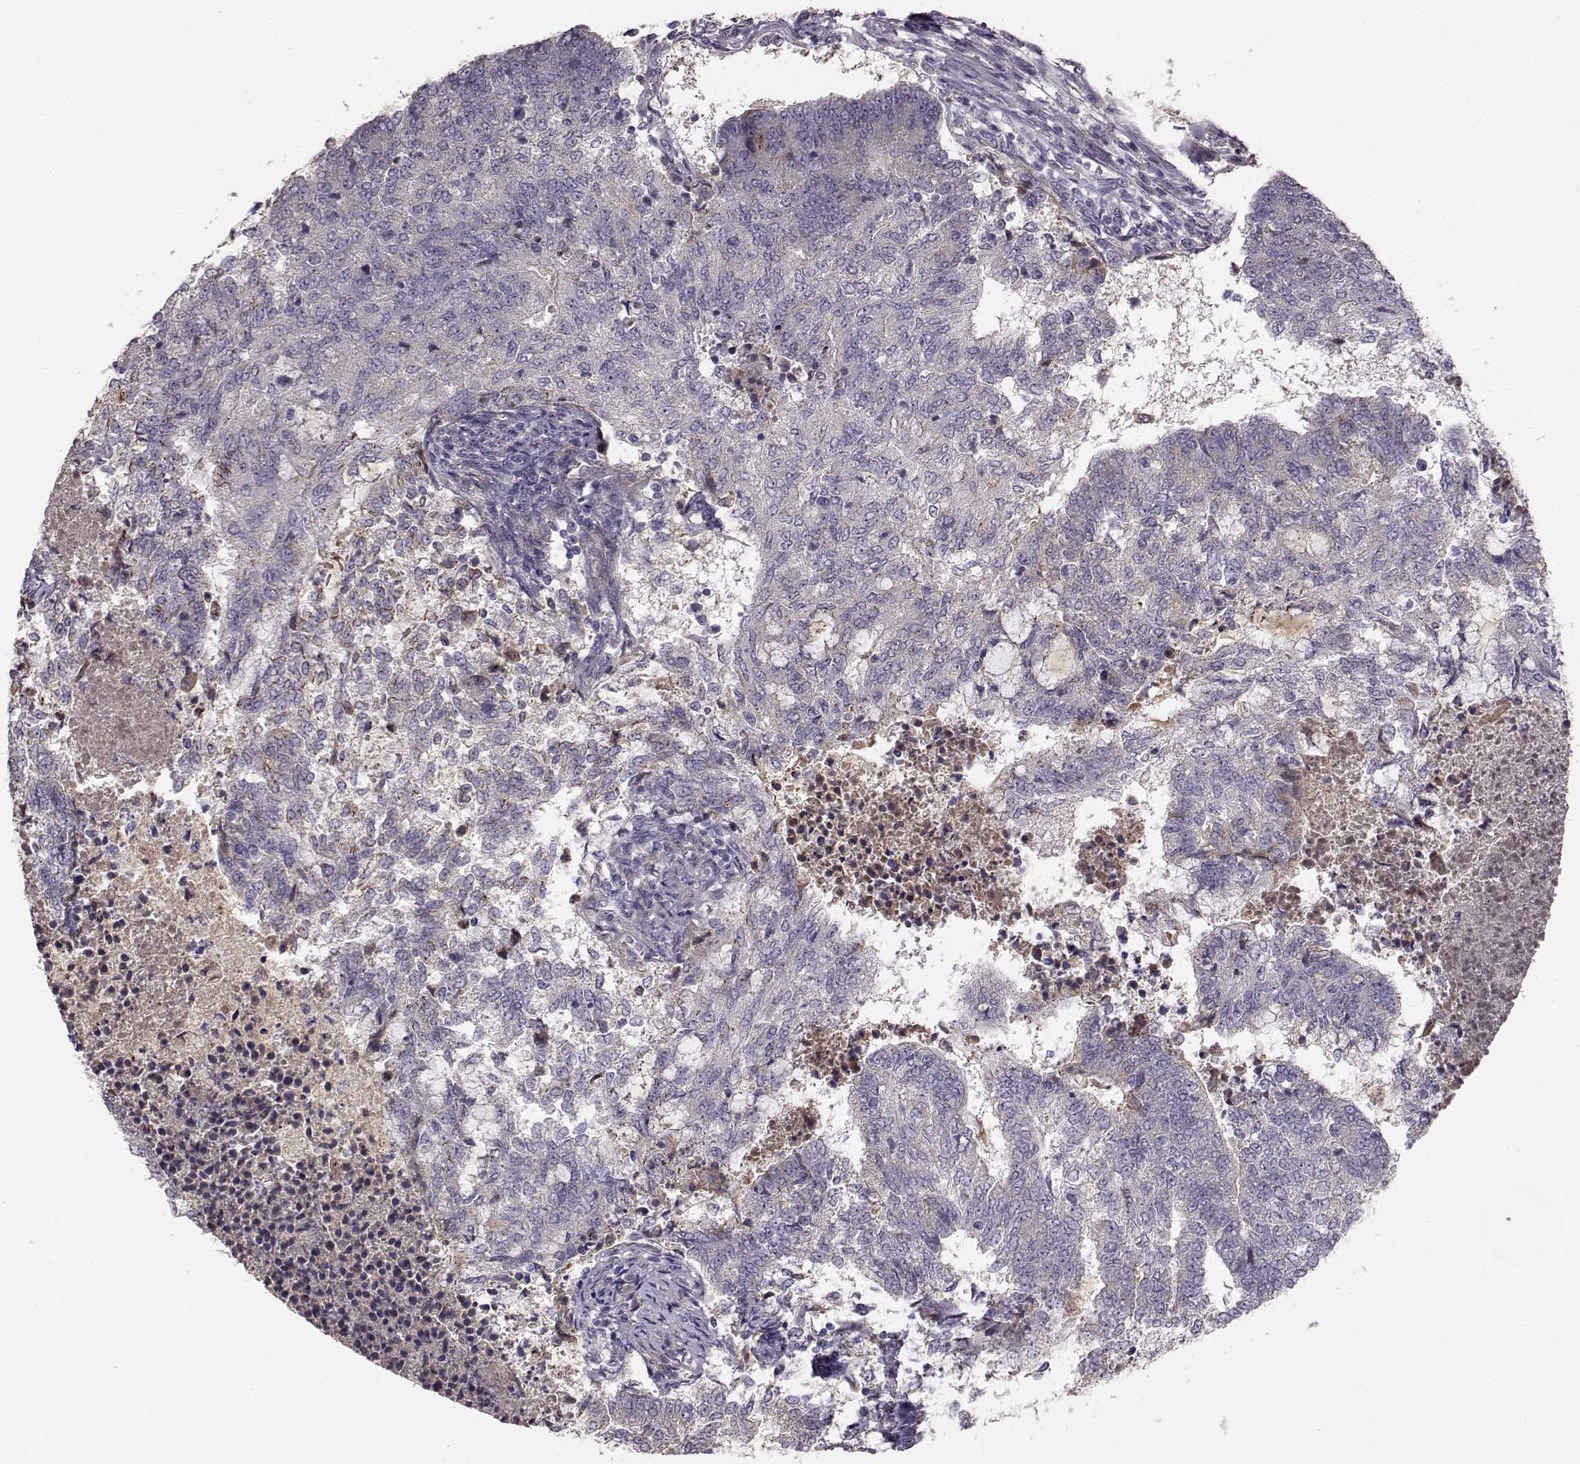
{"staining": {"intensity": "negative", "quantity": "none", "location": "none"}, "tissue": "endometrial cancer", "cell_type": "Tumor cells", "image_type": "cancer", "snomed": [{"axis": "morphology", "description": "Adenocarcinoma, NOS"}, {"axis": "topography", "description": "Endometrium"}], "caption": "Tumor cells are negative for protein expression in human endometrial adenocarcinoma.", "gene": "YJEFN3", "patient": {"sex": "female", "age": 65}}